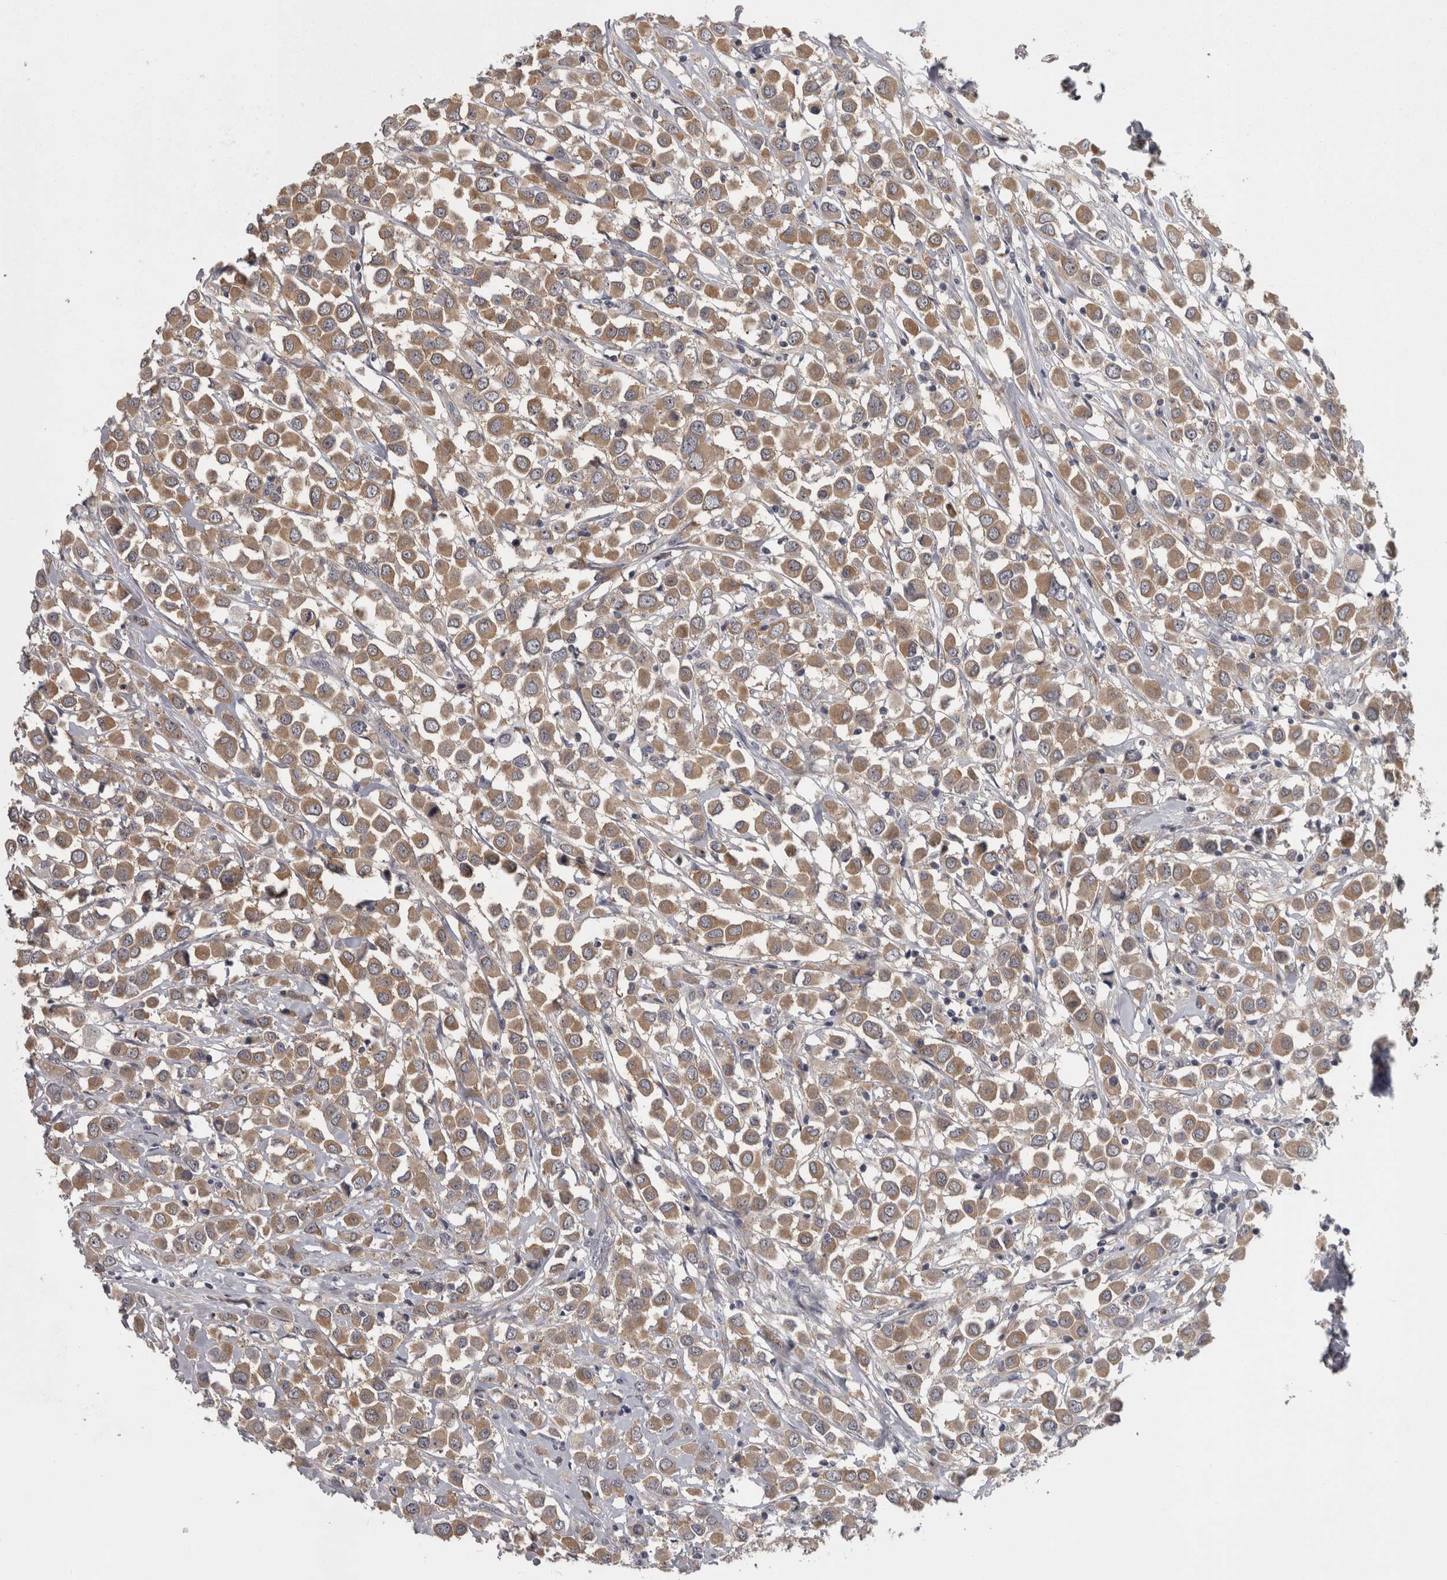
{"staining": {"intensity": "moderate", "quantity": ">75%", "location": "cytoplasmic/membranous"}, "tissue": "breast cancer", "cell_type": "Tumor cells", "image_type": "cancer", "snomed": [{"axis": "morphology", "description": "Duct carcinoma"}, {"axis": "topography", "description": "Breast"}], "caption": "Human breast cancer (invasive ductal carcinoma) stained with a brown dye displays moderate cytoplasmic/membranous positive staining in about >75% of tumor cells.", "gene": "PRKCI", "patient": {"sex": "female", "age": 61}}